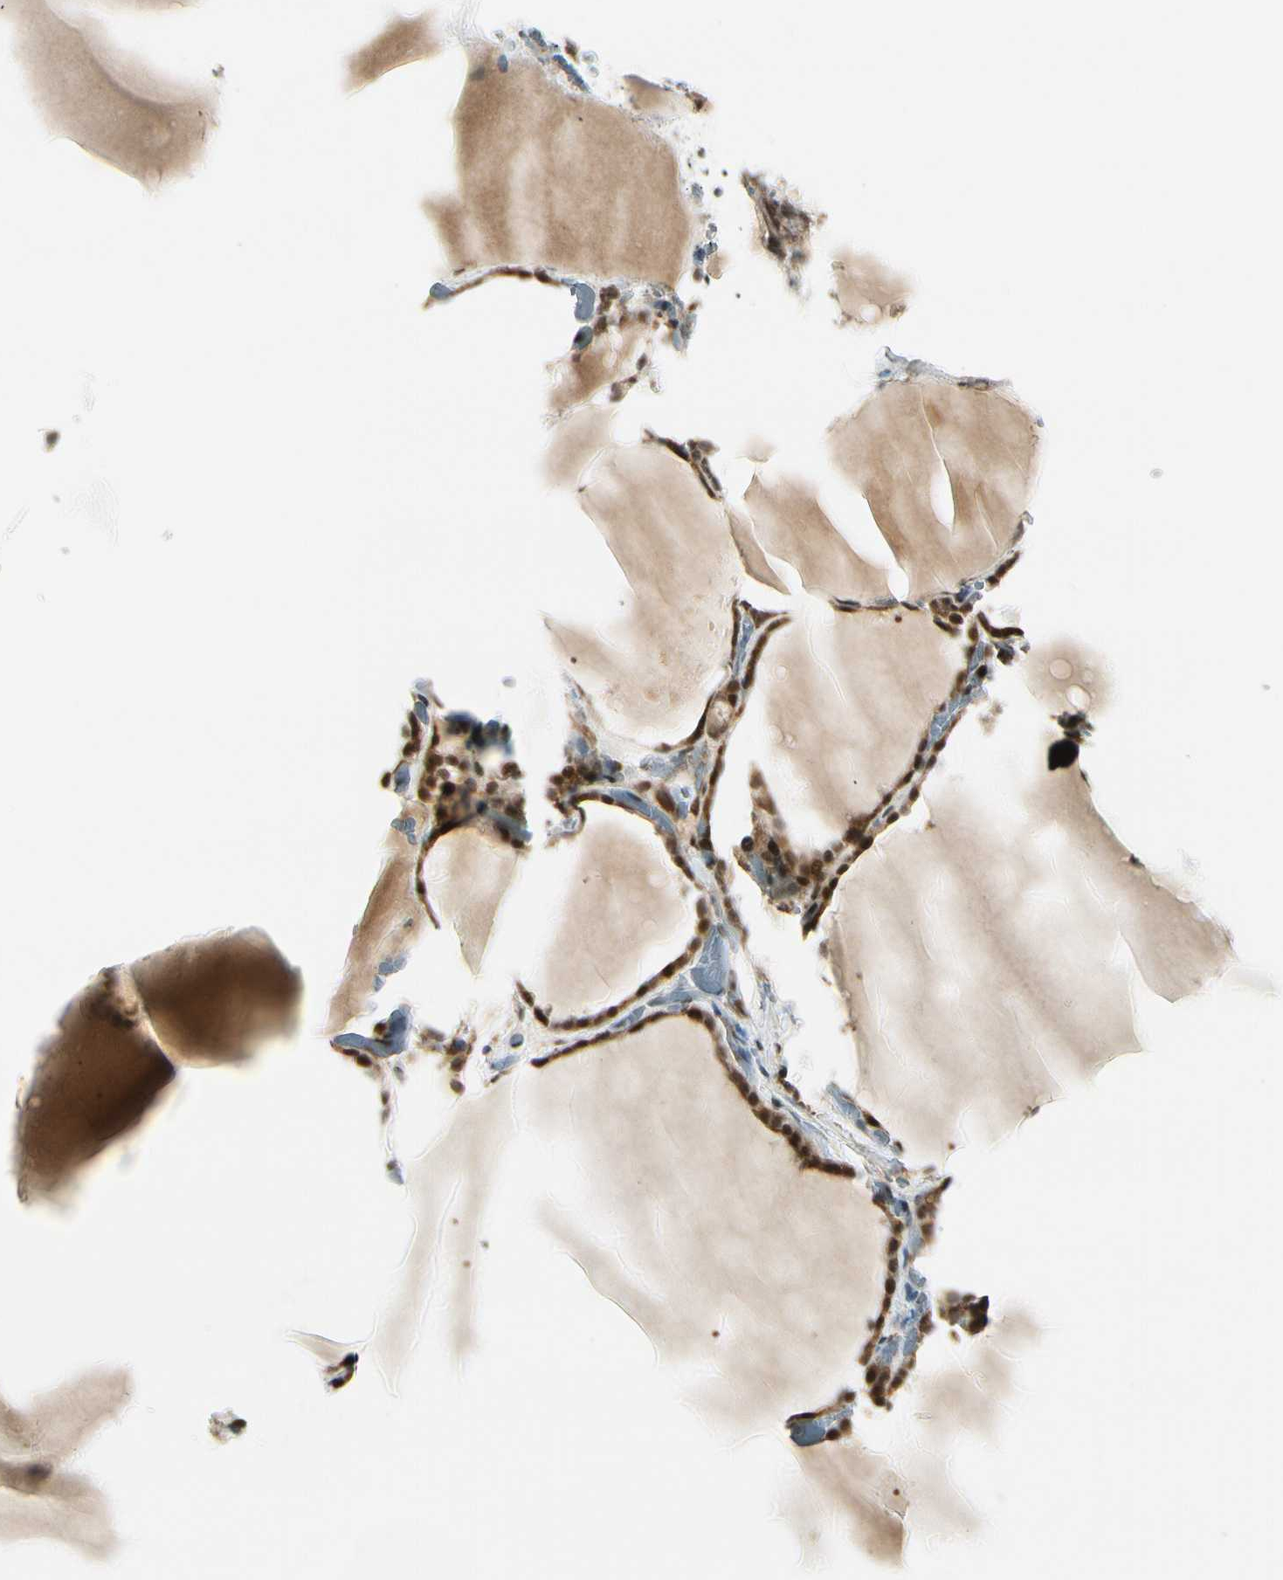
{"staining": {"intensity": "strong", "quantity": ">75%", "location": "cytoplasmic/membranous,nuclear"}, "tissue": "thyroid gland", "cell_type": "Glandular cells", "image_type": "normal", "snomed": [{"axis": "morphology", "description": "Normal tissue, NOS"}, {"axis": "topography", "description": "Thyroid gland"}], "caption": "Strong cytoplasmic/membranous,nuclear protein positivity is seen in approximately >75% of glandular cells in thyroid gland.", "gene": "DAXX", "patient": {"sex": "female", "age": 22}}